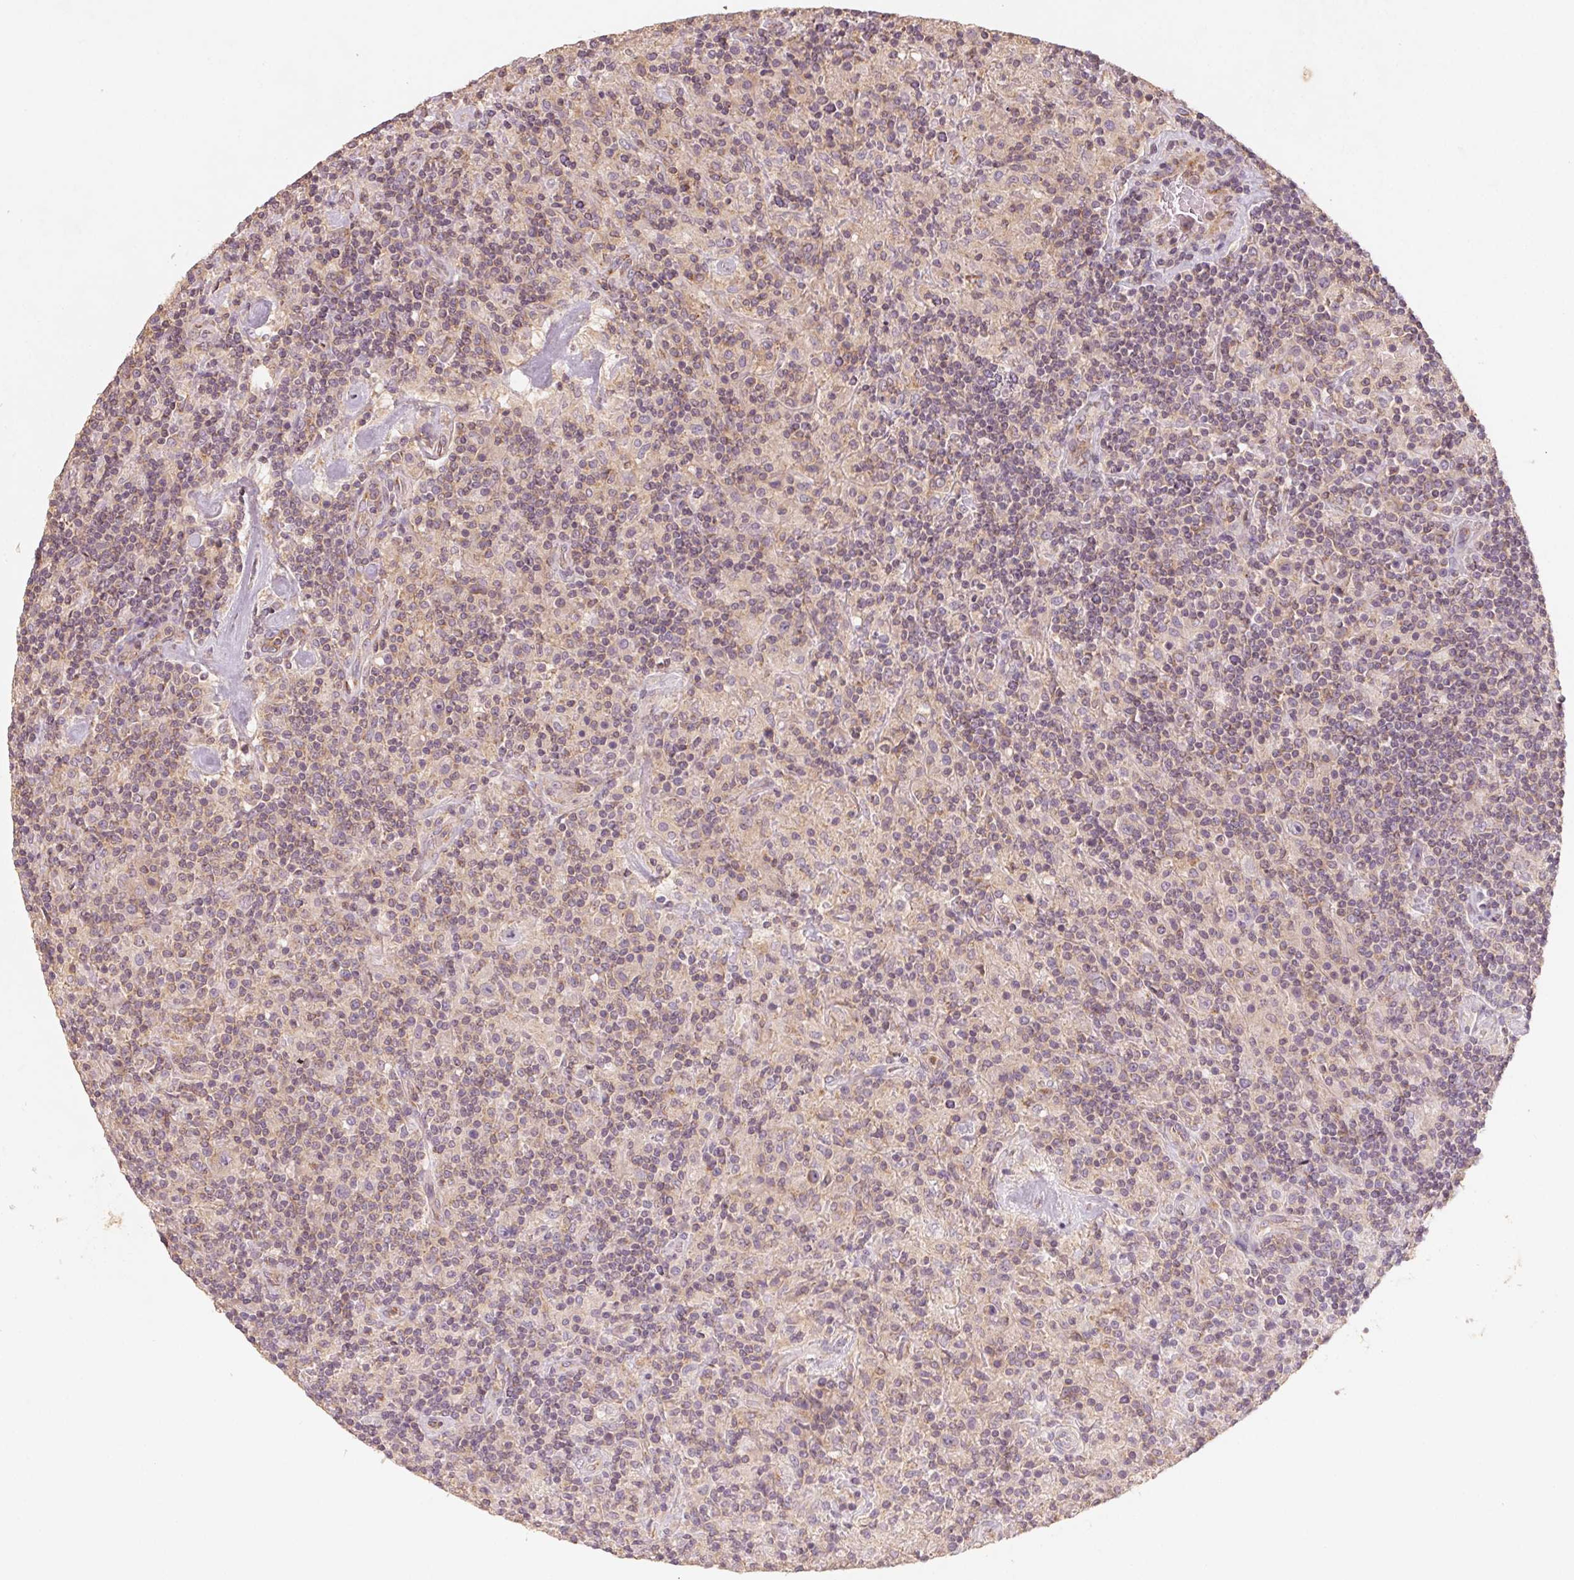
{"staining": {"intensity": "negative", "quantity": "none", "location": "none"}, "tissue": "lymphoma", "cell_type": "Tumor cells", "image_type": "cancer", "snomed": [{"axis": "morphology", "description": "Hodgkin's disease, NOS"}, {"axis": "topography", "description": "Lymph node"}], "caption": "This histopathology image is of Hodgkin's disease stained with immunohistochemistry to label a protein in brown with the nuclei are counter-stained blue. There is no expression in tumor cells.", "gene": "AP1S1", "patient": {"sex": "male", "age": 70}}